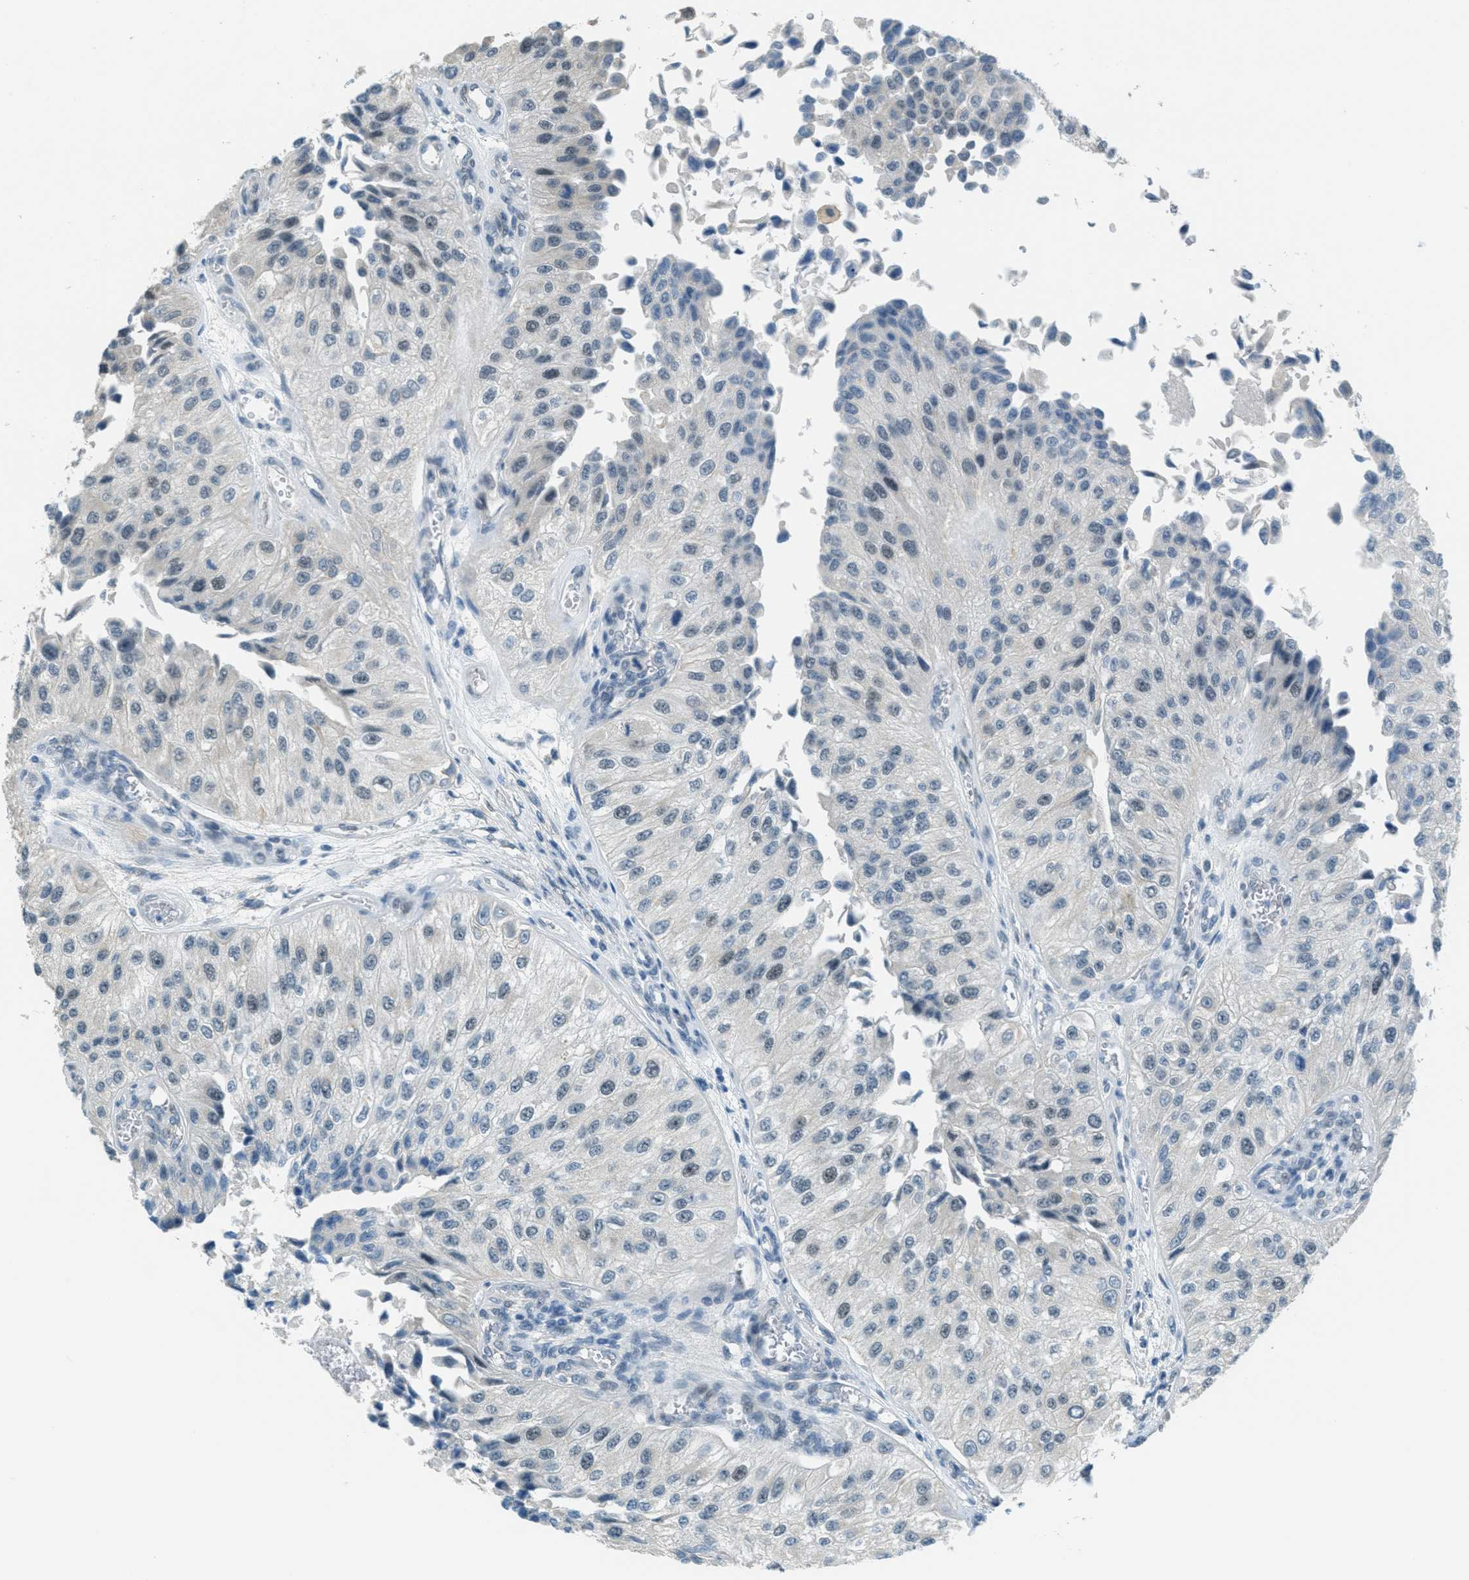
{"staining": {"intensity": "negative", "quantity": "none", "location": "none"}, "tissue": "urothelial cancer", "cell_type": "Tumor cells", "image_type": "cancer", "snomed": [{"axis": "morphology", "description": "Urothelial carcinoma, High grade"}, {"axis": "topography", "description": "Kidney"}, {"axis": "topography", "description": "Urinary bladder"}], "caption": "An IHC photomicrograph of urothelial cancer is shown. There is no staining in tumor cells of urothelial cancer.", "gene": "TCF3", "patient": {"sex": "male", "age": 77}}